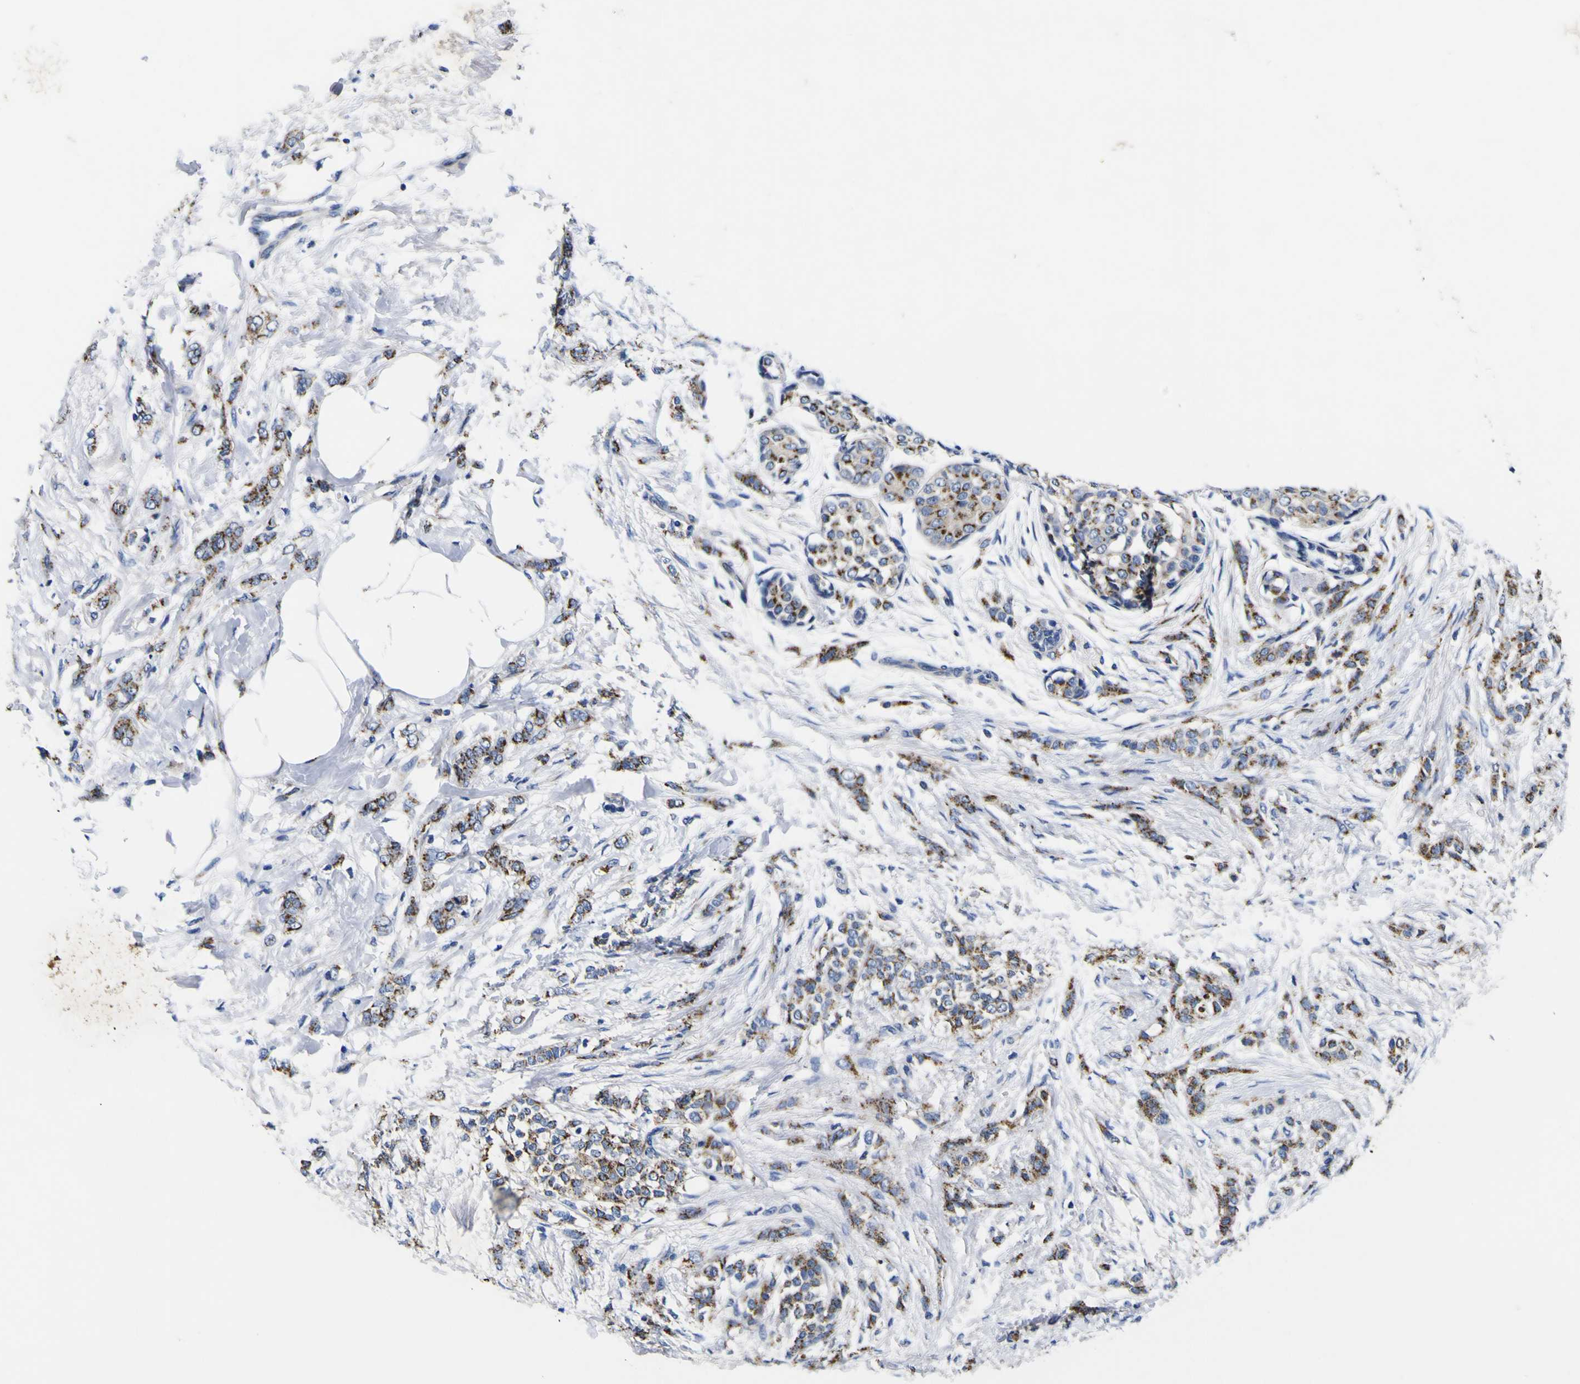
{"staining": {"intensity": "moderate", "quantity": ">75%", "location": "cytoplasmic/membranous"}, "tissue": "breast cancer", "cell_type": "Tumor cells", "image_type": "cancer", "snomed": [{"axis": "morphology", "description": "Lobular carcinoma, in situ"}, {"axis": "morphology", "description": "Lobular carcinoma"}, {"axis": "topography", "description": "Breast"}], "caption": "This micrograph shows breast lobular carcinoma stained with immunohistochemistry to label a protein in brown. The cytoplasmic/membranous of tumor cells show moderate positivity for the protein. Nuclei are counter-stained blue.", "gene": "COA1", "patient": {"sex": "female", "age": 41}}